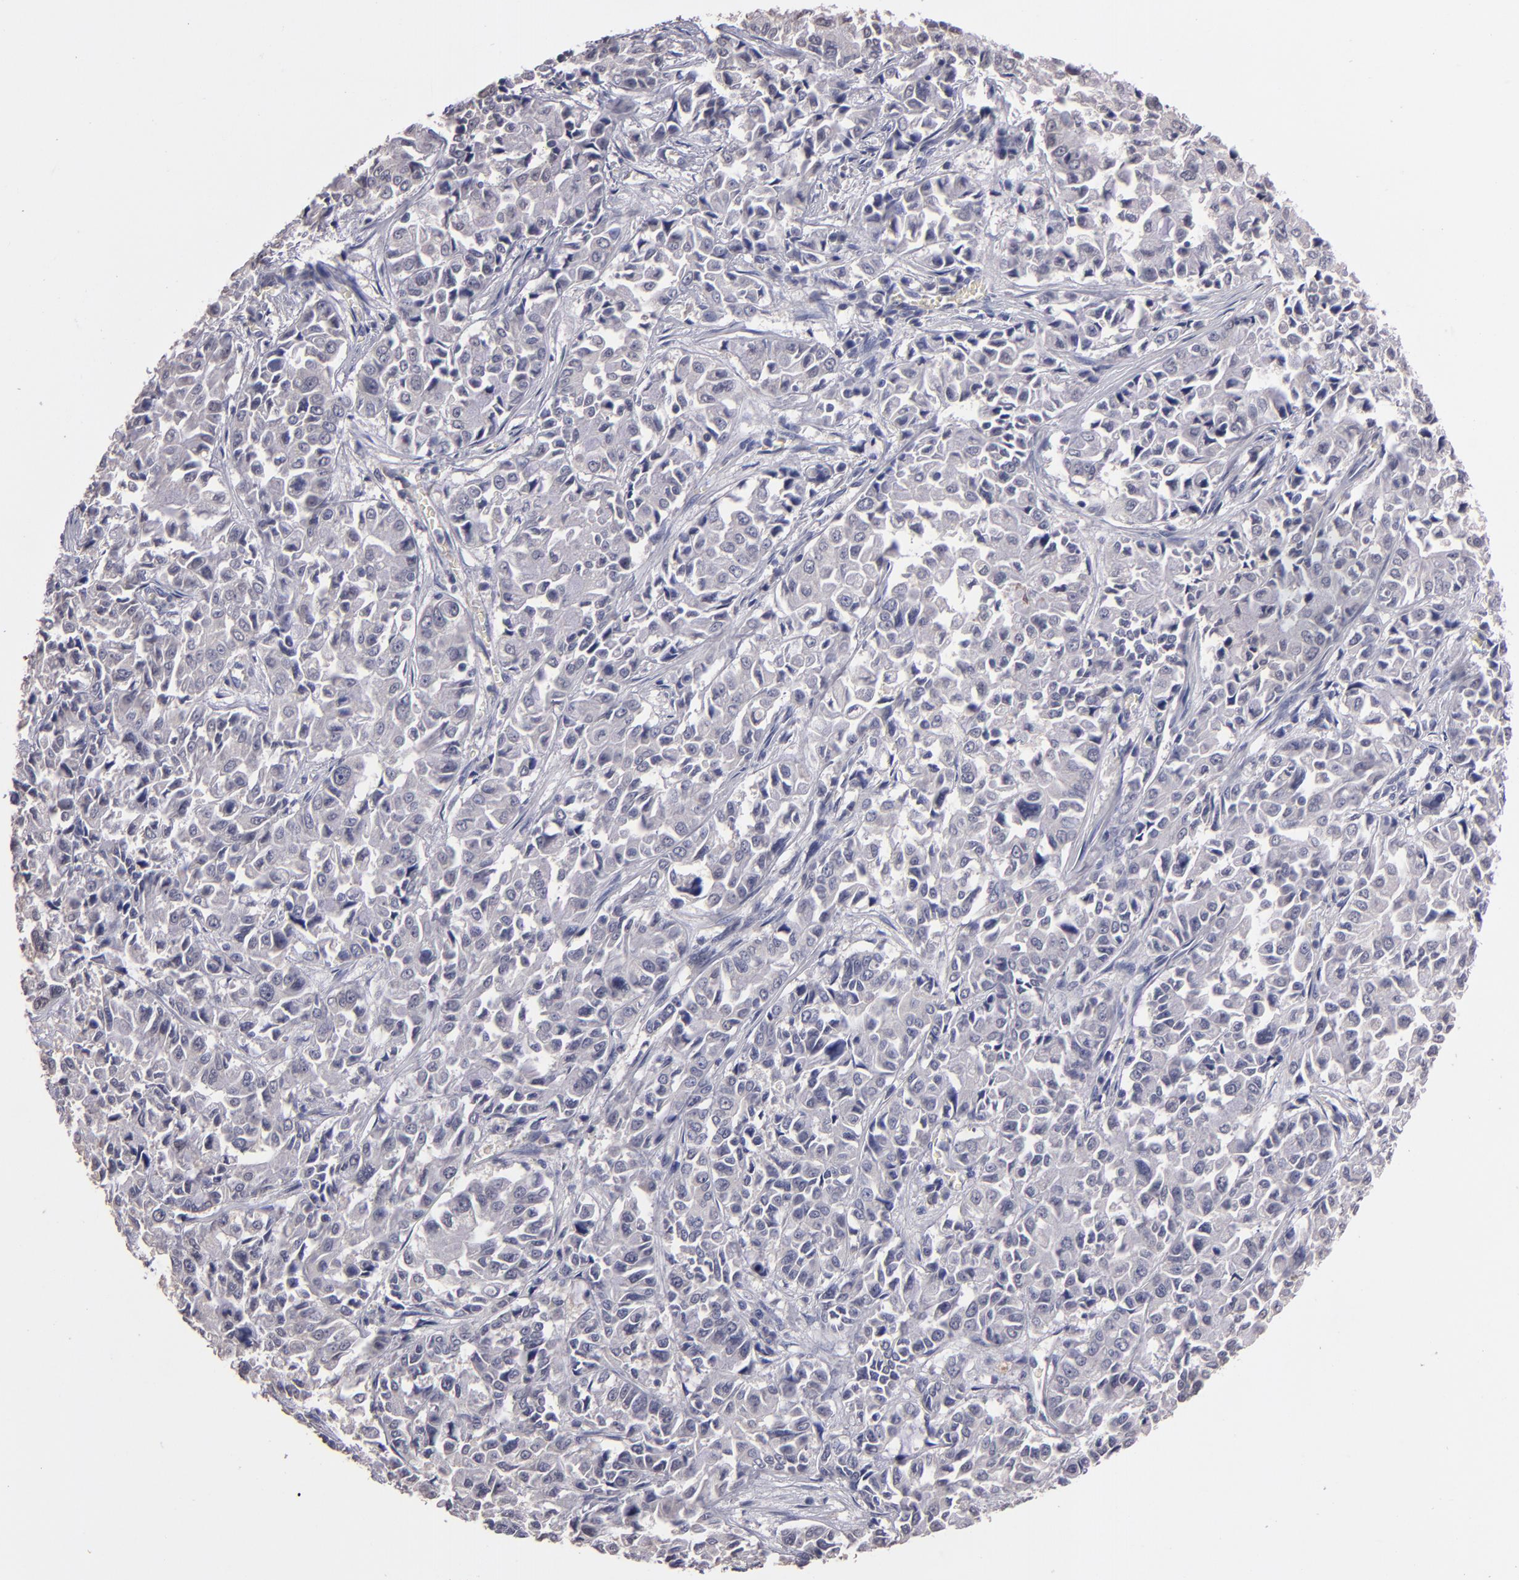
{"staining": {"intensity": "negative", "quantity": "none", "location": "none"}, "tissue": "pancreatic cancer", "cell_type": "Tumor cells", "image_type": "cancer", "snomed": [{"axis": "morphology", "description": "Adenocarcinoma, NOS"}, {"axis": "topography", "description": "Pancreas"}], "caption": "There is no significant positivity in tumor cells of pancreatic cancer (adenocarcinoma). The staining is performed using DAB (3,3'-diaminobenzidine) brown chromogen with nuclei counter-stained in using hematoxylin.", "gene": "S100A1", "patient": {"sex": "female", "age": 52}}